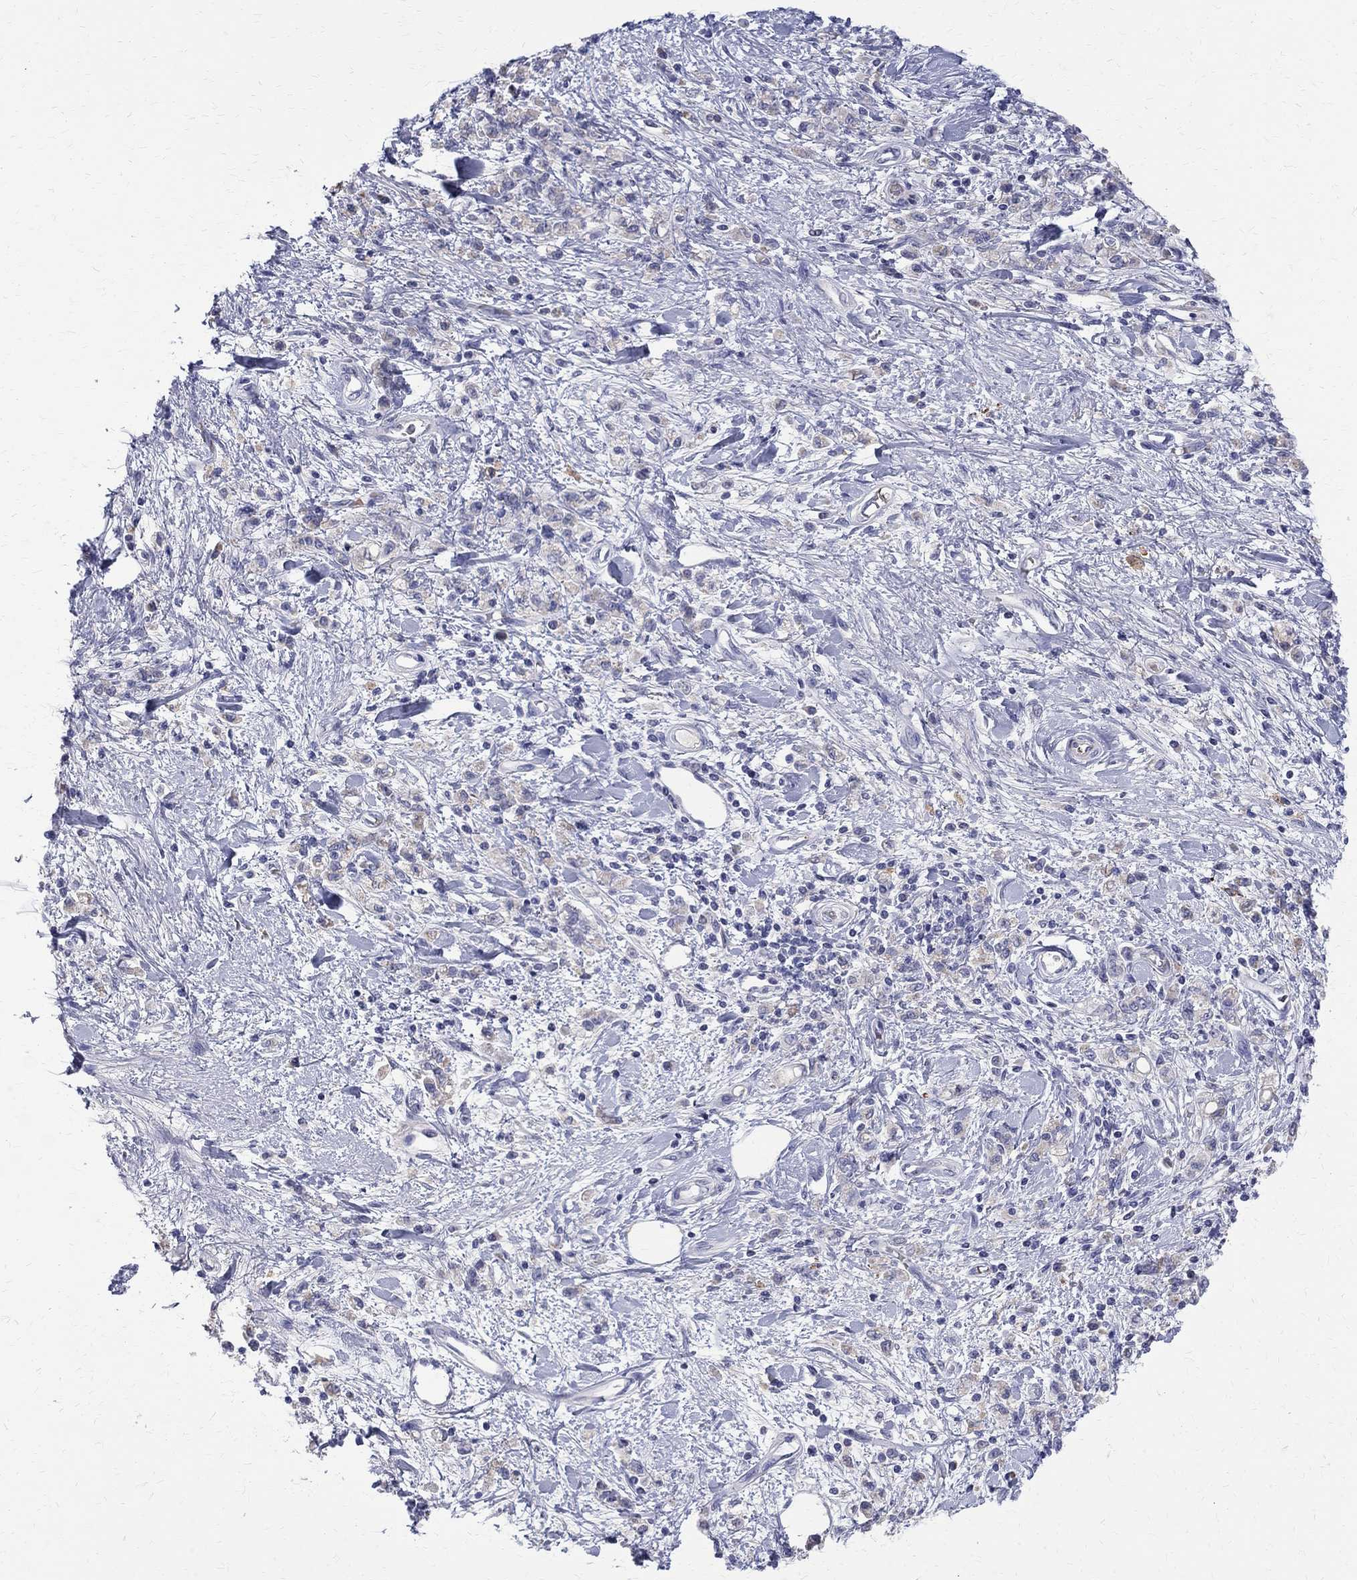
{"staining": {"intensity": "negative", "quantity": "none", "location": "none"}, "tissue": "stomach cancer", "cell_type": "Tumor cells", "image_type": "cancer", "snomed": [{"axis": "morphology", "description": "Adenocarcinoma, NOS"}, {"axis": "topography", "description": "Stomach"}], "caption": "High power microscopy micrograph of an immunohistochemistry (IHC) histopathology image of stomach cancer, revealing no significant expression in tumor cells.", "gene": "AGER", "patient": {"sex": "male", "age": 77}}